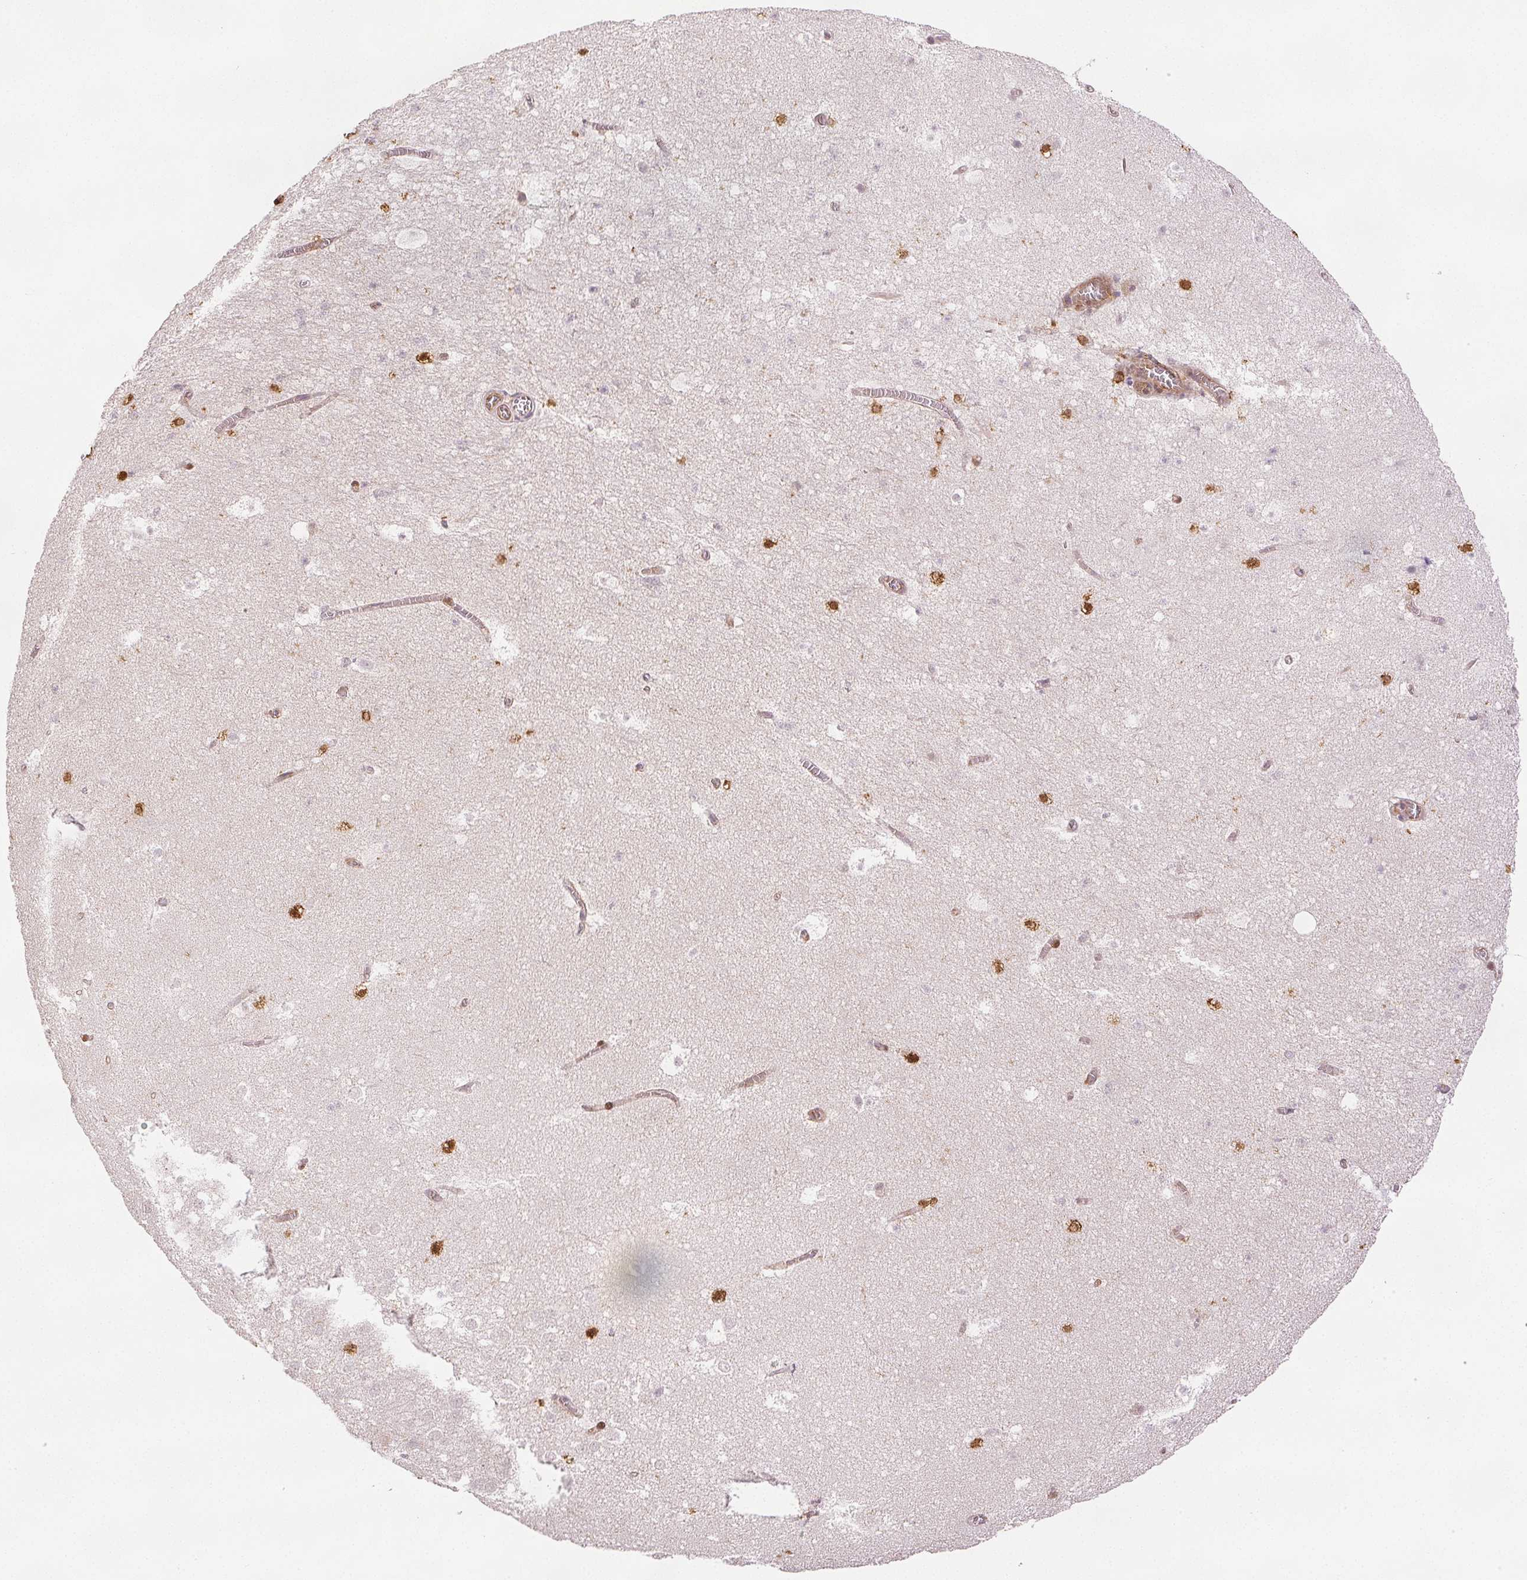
{"staining": {"intensity": "moderate", "quantity": "<25%", "location": "cytoplasmic/membranous"}, "tissue": "hippocampus", "cell_type": "Glial cells", "image_type": "normal", "snomed": [{"axis": "morphology", "description": "Normal tissue, NOS"}, {"axis": "topography", "description": "Hippocampus"}], "caption": "A low amount of moderate cytoplasmic/membranous positivity is seen in approximately <25% of glial cells in benign hippocampus. The protein is stained brown, and the nuclei are stained in blue (DAB (3,3'-diaminobenzidine) IHC with brightfield microscopy, high magnification).", "gene": "DIAPH2", "patient": {"sex": "female", "age": 42}}